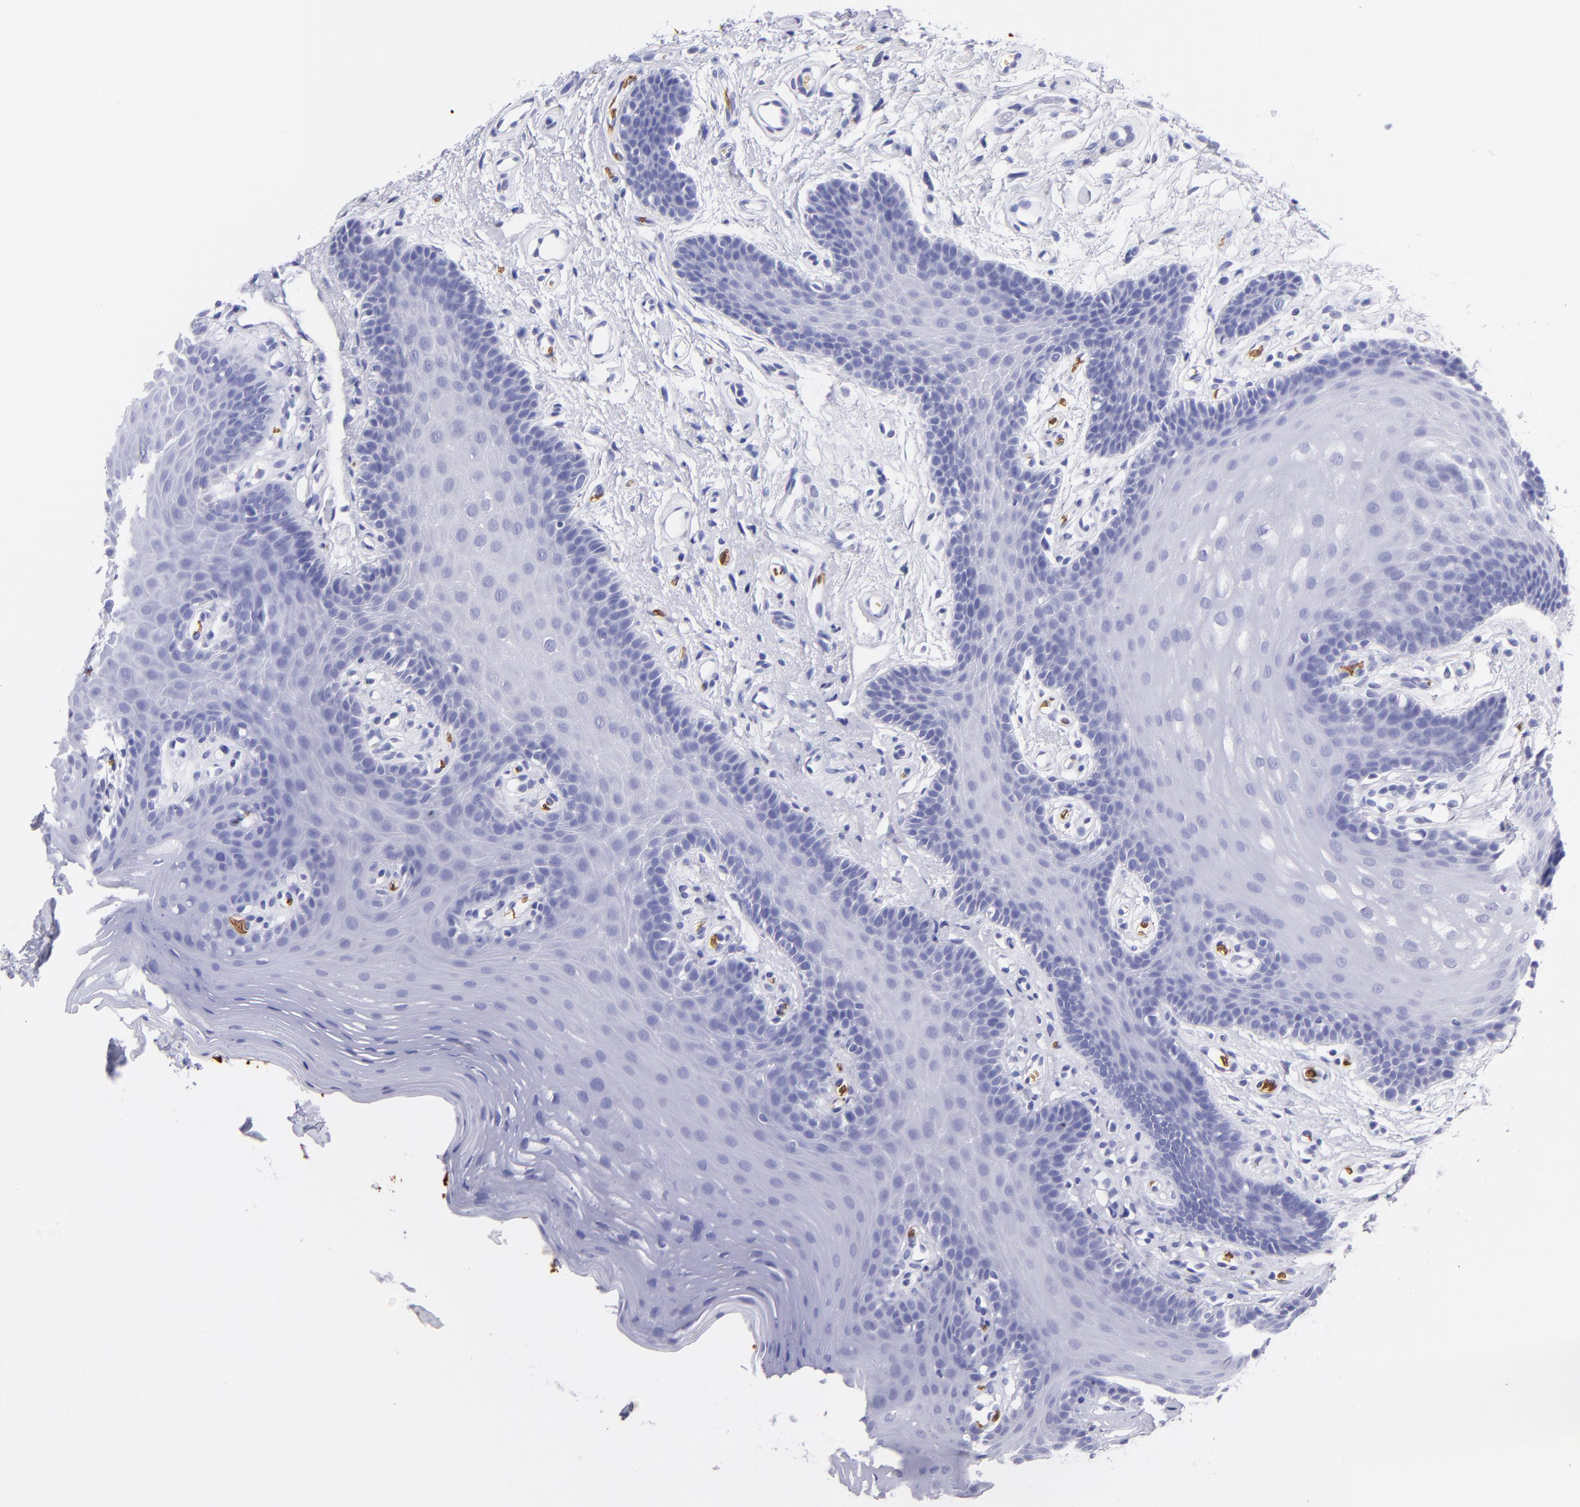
{"staining": {"intensity": "negative", "quantity": "none", "location": "none"}, "tissue": "oral mucosa", "cell_type": "Squamous epithelial cells", "image_type": "normal", "snomed": [{"axis": "morphology", "description": "Normal tissue, NOS"}, {"axis": "topography", "description": "Oral tissue"}], "caption": "Human oral mucosa stained for a protein using immunohistochemistry (IHC) demonstrates no staining in squamous epithelial cells.", "gene": "GYPA", "patient": {"sex": "male", "age": 62}}